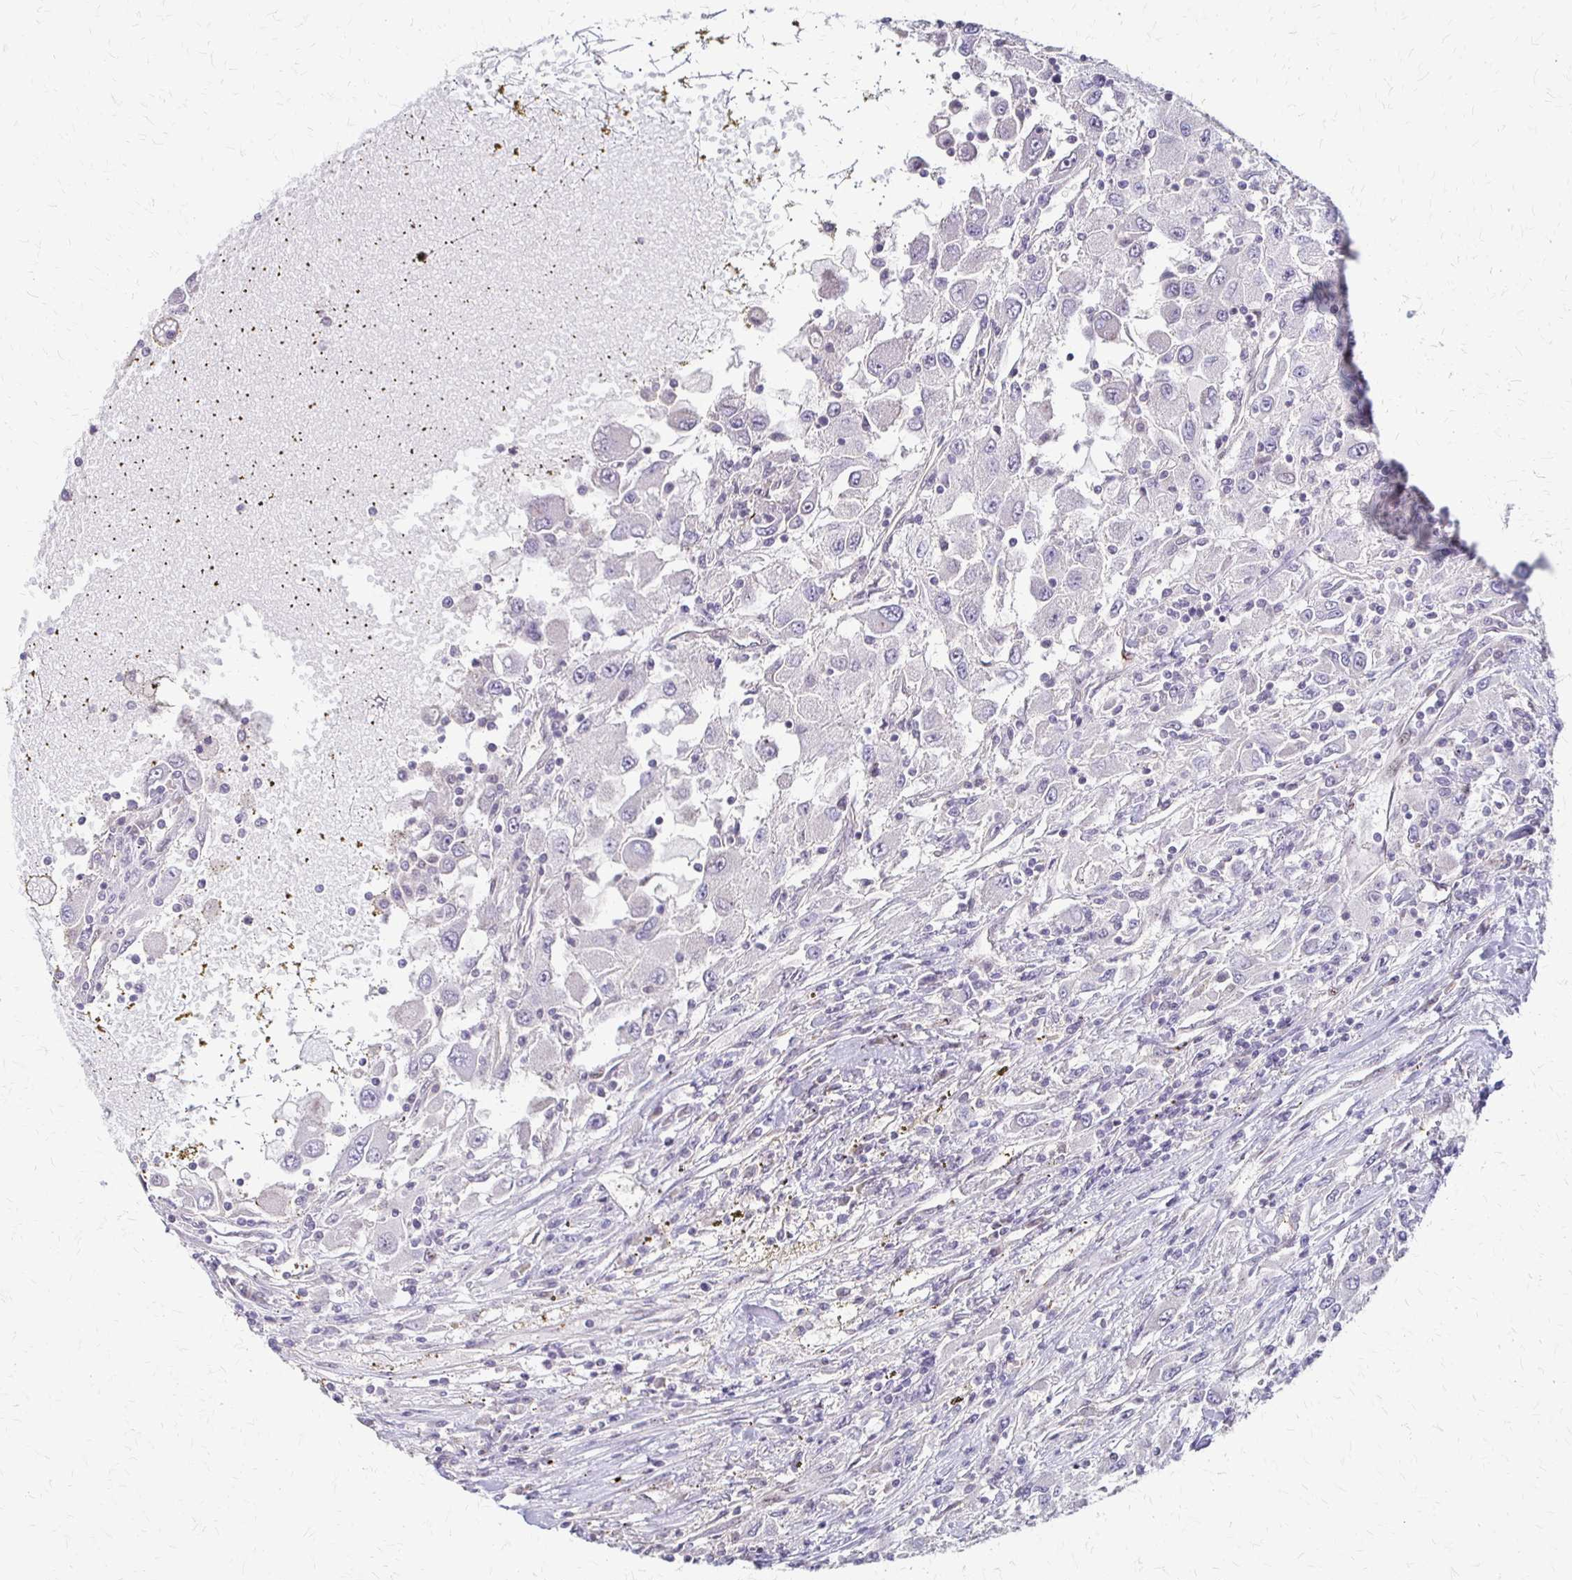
{"staining": {"intensity": "negative", "quantity": "none", "location": "none"}, "tissue": "renal cancer", "cell_type": "Tumor cells", "image_type": "cancer", "snomed": [{"axis": "morphology", "description": "Adenocarcinoma, NOS"}, {"axis": "topography", "description": "Kidney"}], "caption": "Tumor cells are negative for protein expression in human renal cancer.", "gene": "CFL2", "patient": {"sex": "female", "age": 67}}